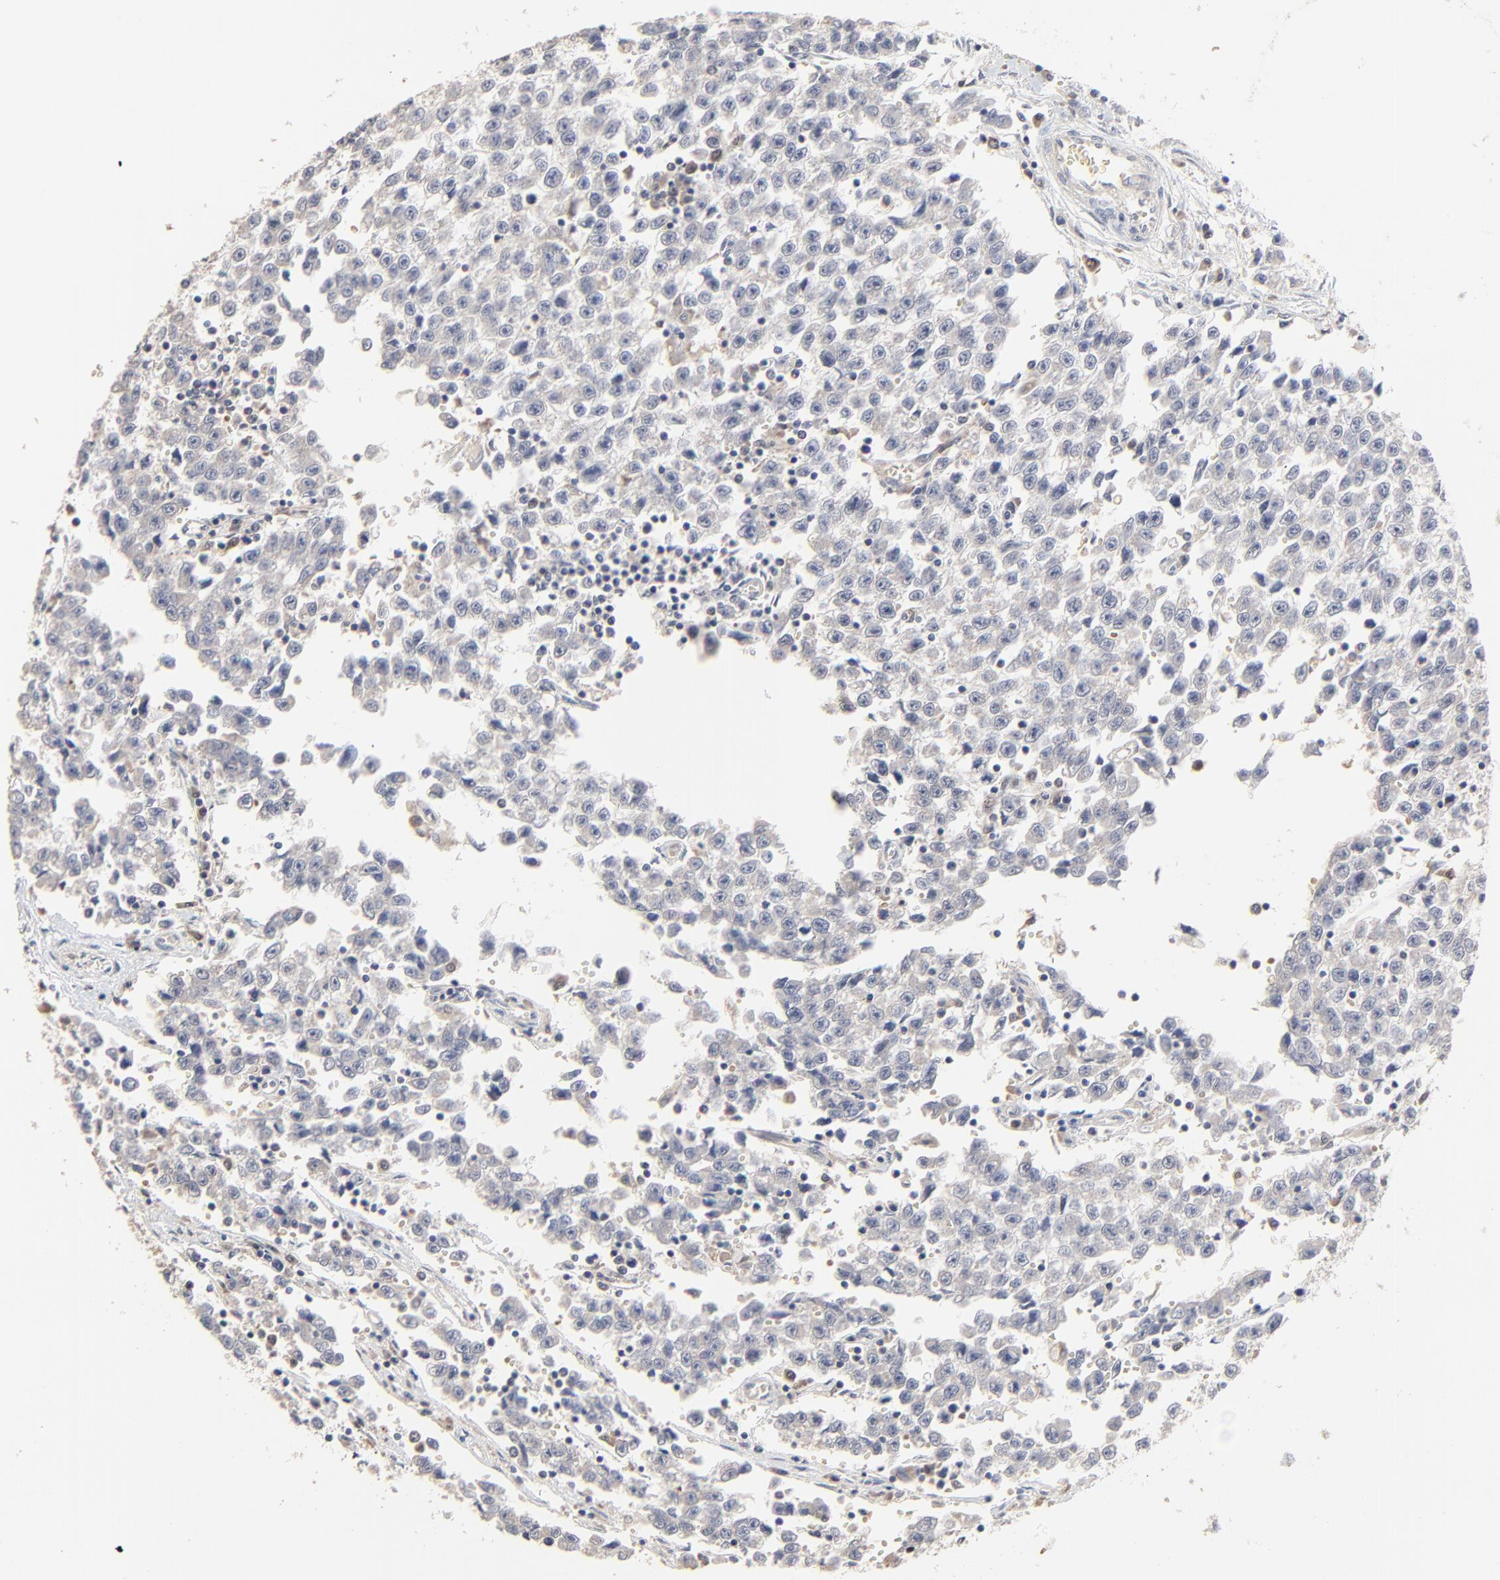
{"staining": {"intensity": "weak", "quantity": "25%-75%", "location": "cytoplasmic/membranous"}, "tissue": "testis cancer", "cell_type": "Tumor cells", "image_type": "cancer", "snomed": [{"axis": "morphology", "description": "Seminoma, NOS"}, {"axis": "topography", "description": "Testis"}], "caption": "Immunohistochemistry micrograph of neoplastic tissue: testis seminoma stained using immunohistochemistry exhibits low levels of weak protein expression localized specifically in the cytoplasmic/membranous of tumor cells, appearing as a cytoplasmic/membranous brown color.", "gene": "FANCB", "patient": {"sex": "male", "age": 35}}